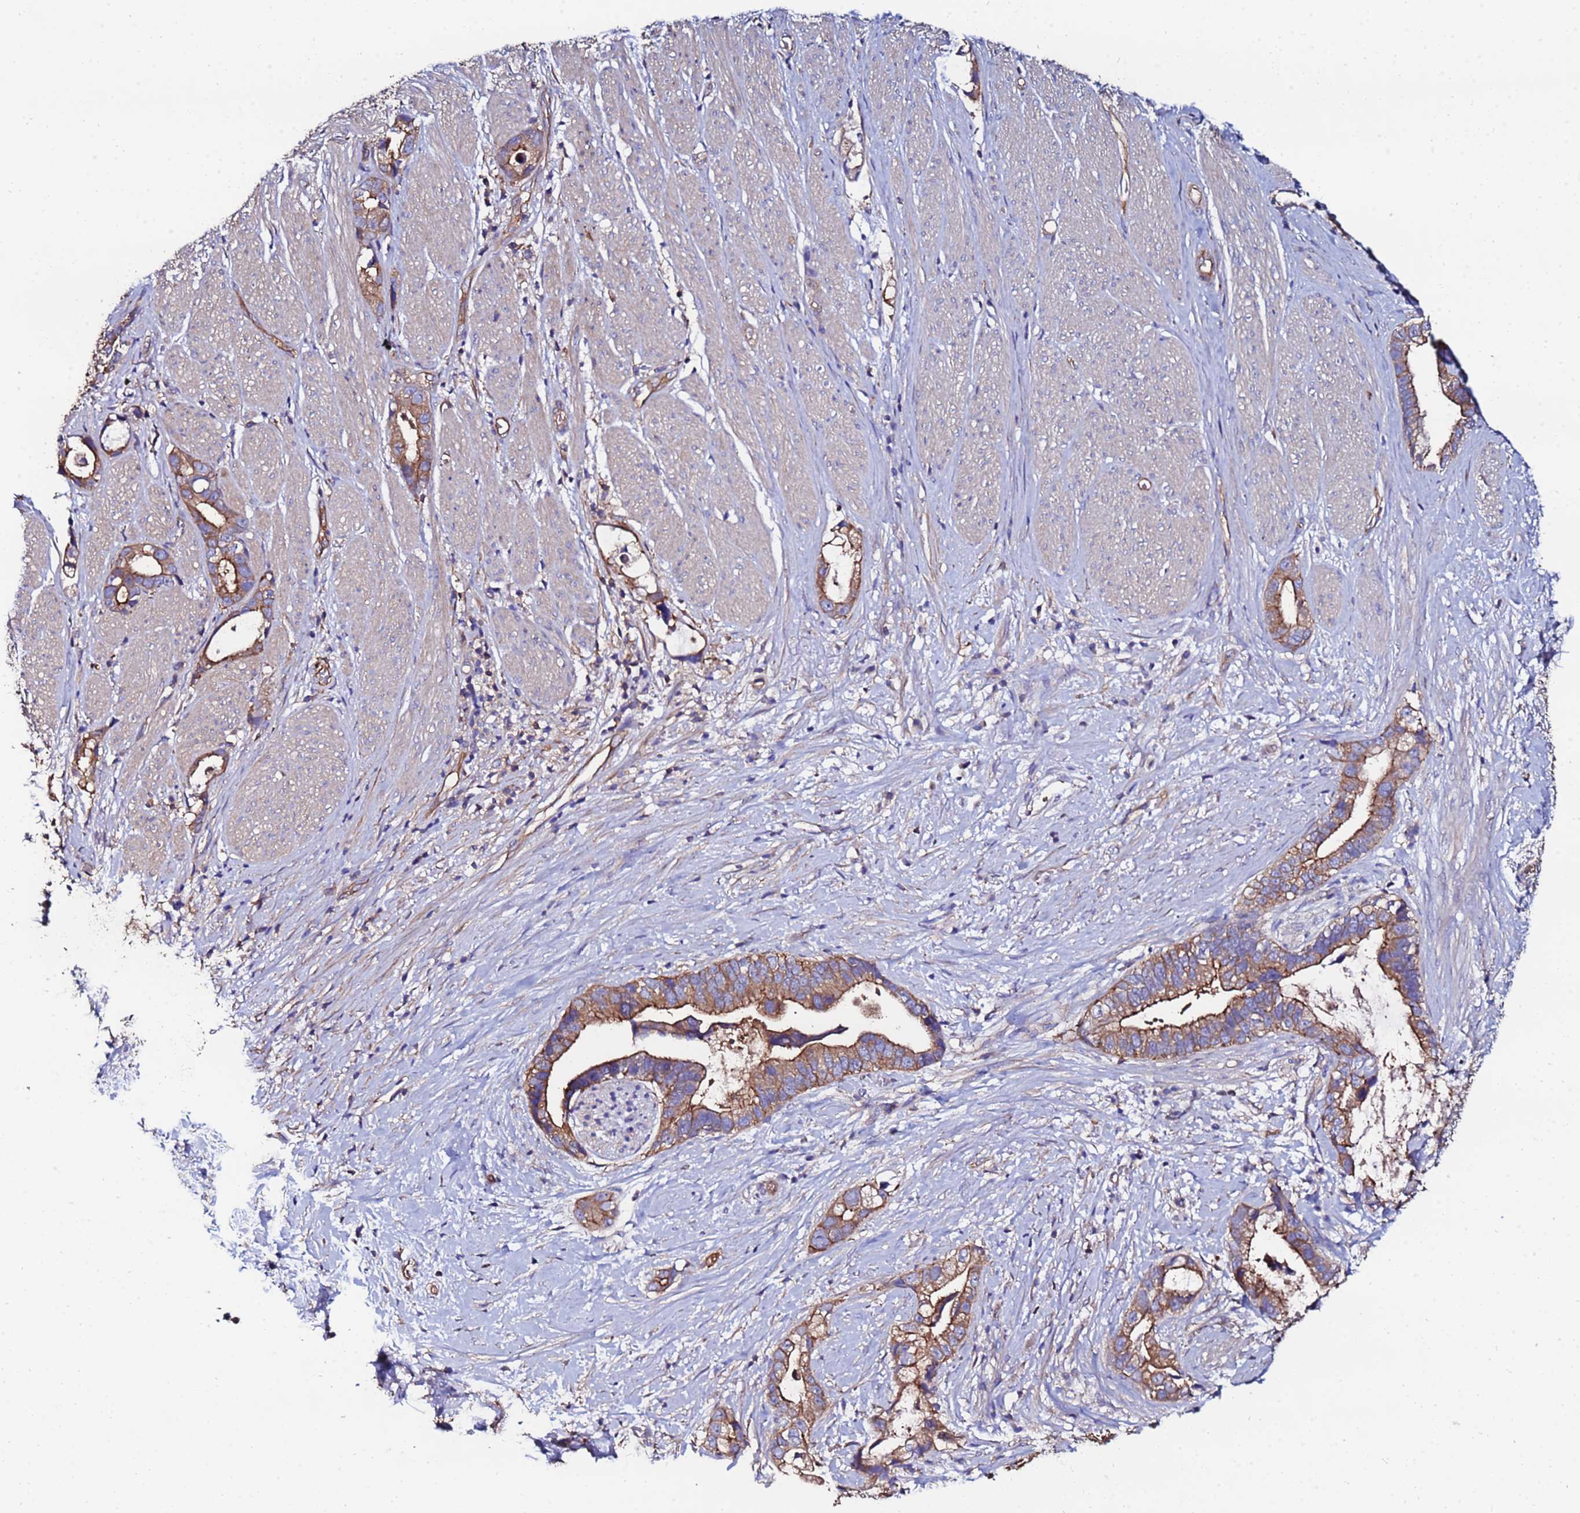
{"staining": {"intensity": "moderate", "quantity": ">75%", "location": "cytoplasmic/membranous"}, "tissue": "stomach cancer", "cell_type": "Tumor cells", "image_type": "cancer", "snomed": [{"axis": "morphology", "description": "Adenocarcinoma, NOS"}, {"axis": "topography", "description": "Stomach"}], "caption": "Immunohistochemical staining of adenocarcinoma (stomach) shows moderate cytoplasmic/membranous protein positivity in about >75% of tumor cells. The staining is performed using DAB brown chromogen to label protein expression. The nuclei are counter-stained blue using hematoxylin.", "gene": "POTEE", "patient": {"sex": "male", "age": 55}}